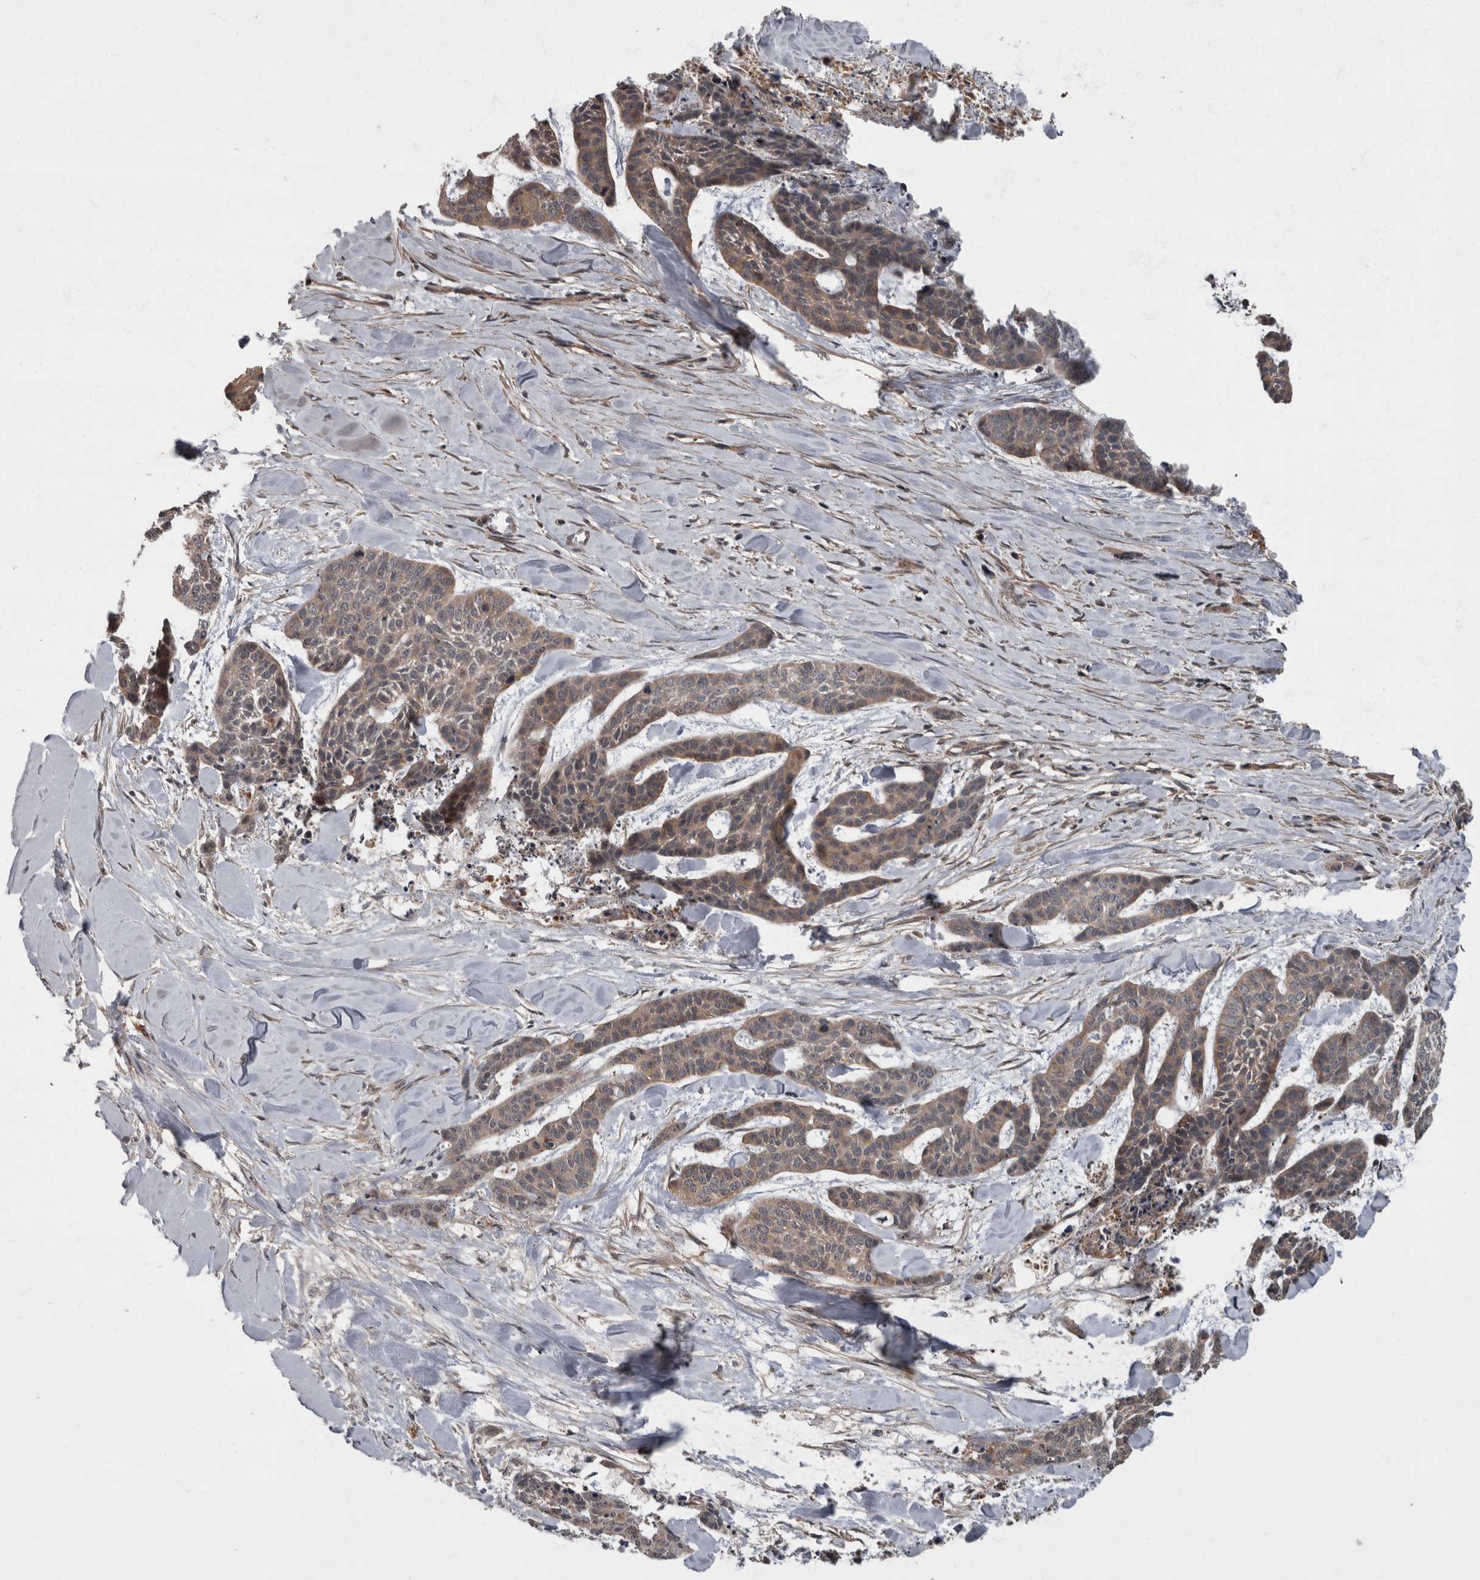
{"staining": {"intensity": "weak", "quantity": "25%-75%", "location": "cytoplasmic/membranous"}, "tissue": "skin cancer", "cell_type": "Tumor cells", "image_type": "cancer", "snomed": [{"axis": "morphology", "description": "Basal cell carcinoma"}, {"axis": "topography", "description": "Skin"}], "caption": "Approximately 25%-75% of tumor cells in skin cancer demonstrate weak cytoplasmic/membranous protein positivity as visualized by brown immunohistochemical staining.", "gene": "VEGFD", "patient": {"sex": "female", "age": 64}}